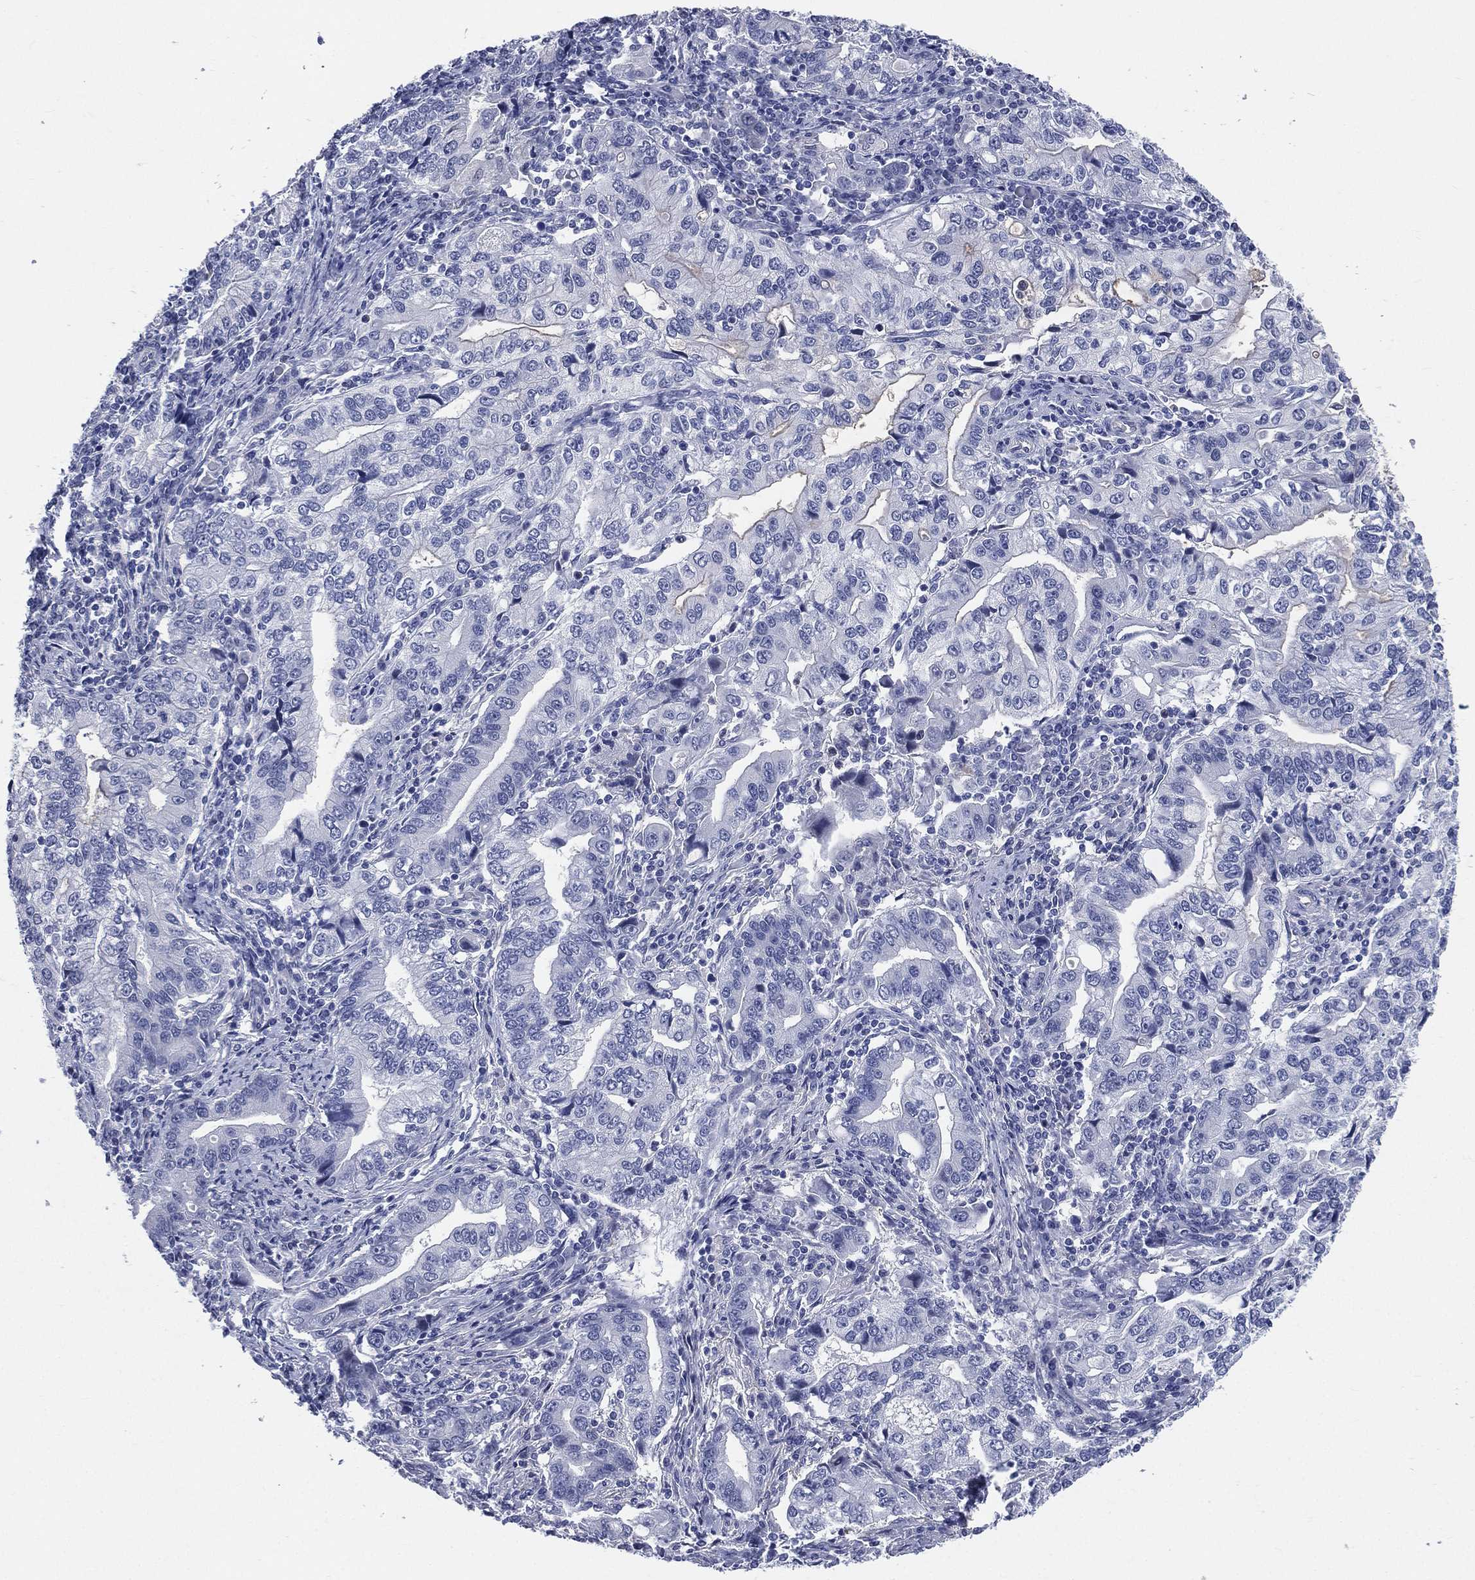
{"staining": {"intensity": "negative", "quantity": "none", "location": "none"}, "tissue": "stomach cancer", "cell_type": "Tumor cells", "image_type": "cancer", "snomed": [{"axis": "morphology", "description": "Adenocarcinoma, NOS"}, {"axis": "topography", "description": "Stomach, lower"}], "caption": "High power microscopy micrograph of an immunohistochemistry (IHC) histopathology image of adenocarcinoma (stomach), revealing no significant positivity in tumor cells.", "gene": "AKAP3", "patient": {"sex": "female", "age": 72}}